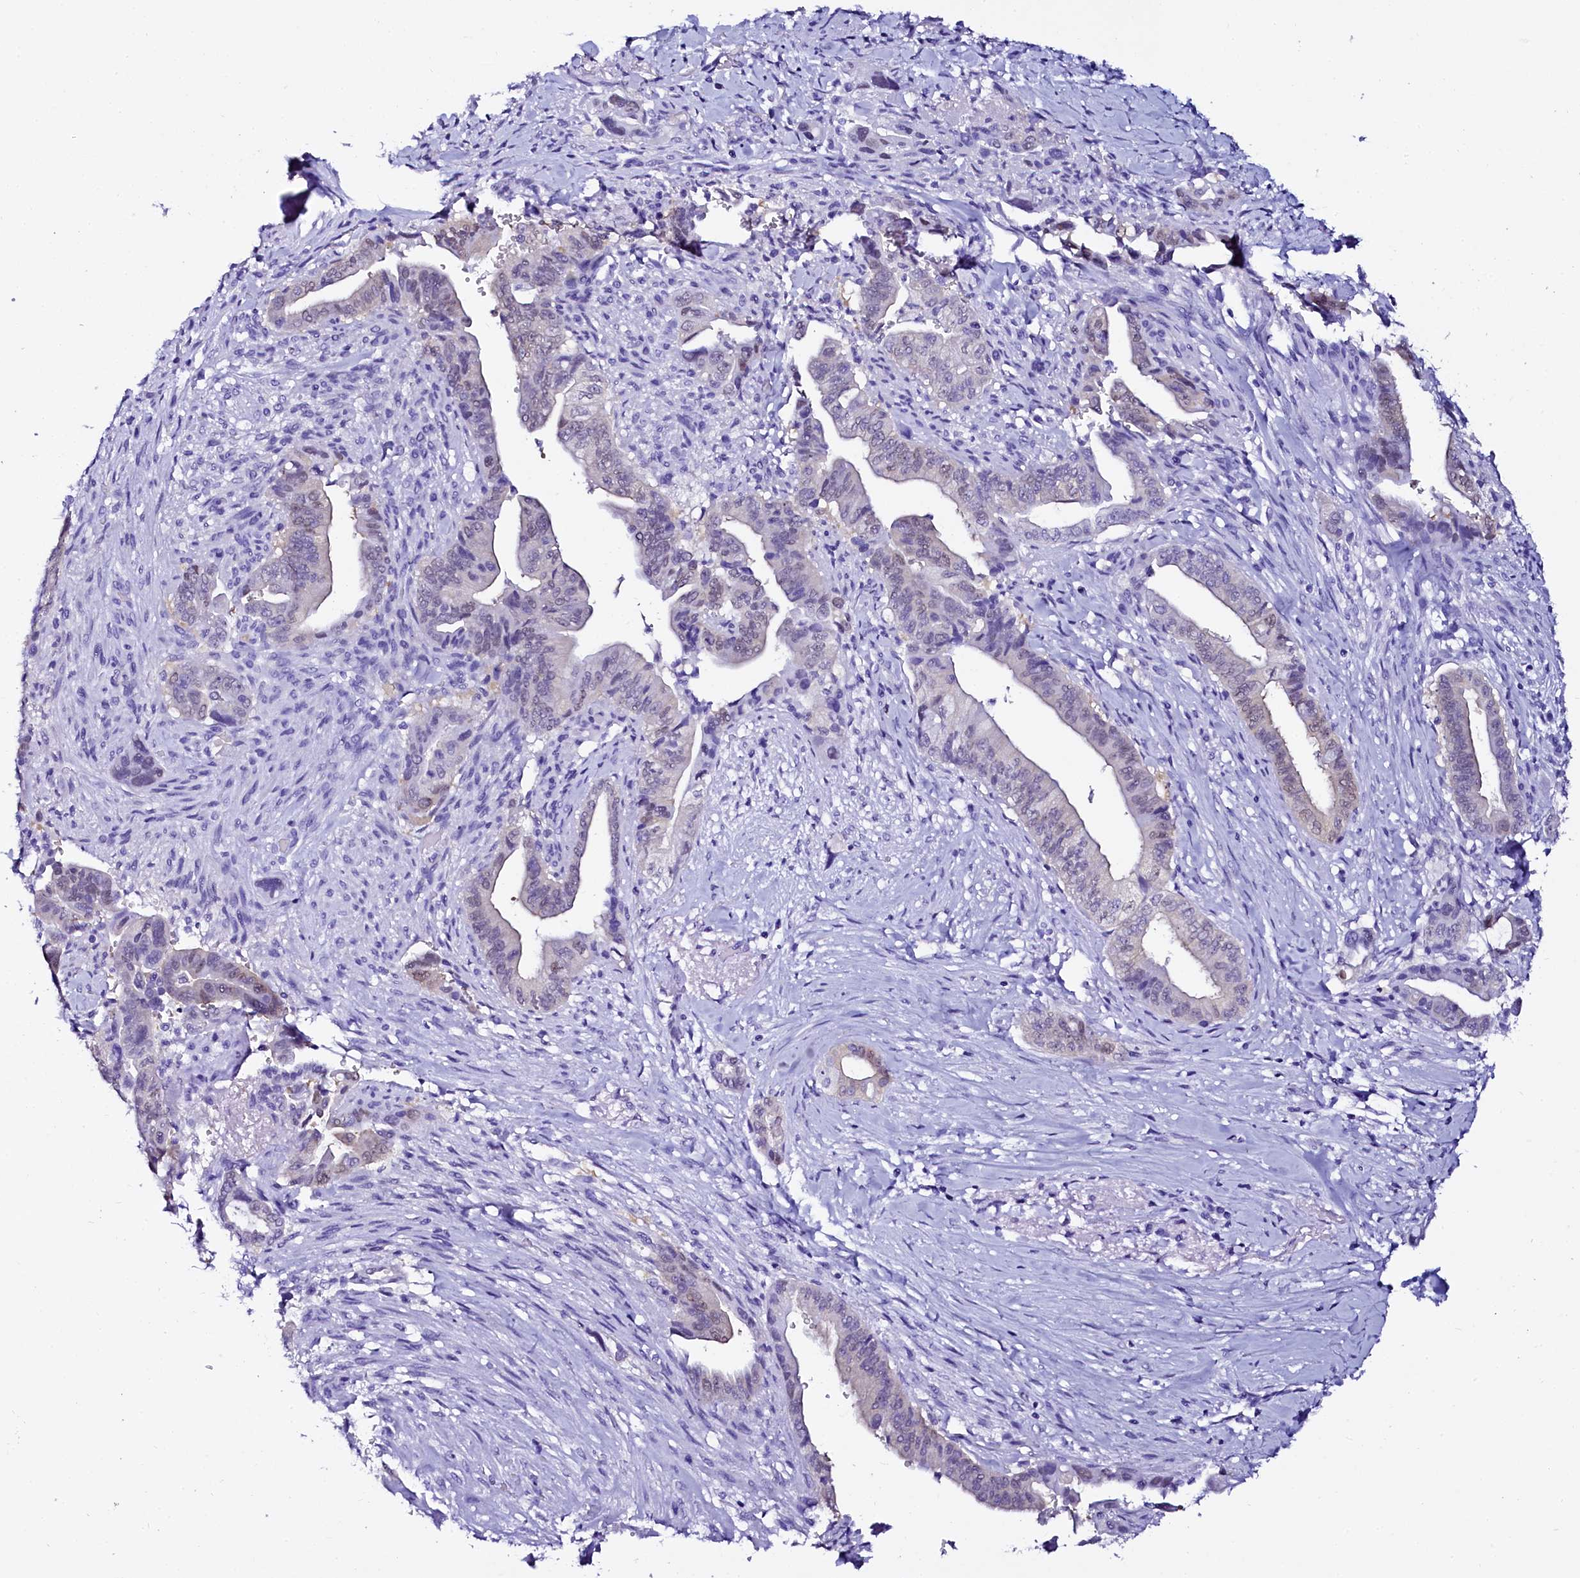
{"staining": {"intensity": "negative", "quantity": "none", "location": "none"}, "tissue": "pancreatic cancer", "cell_type": "Tumor cells", "image_type": "cancer", "snomed": [{"axis": "morphology", "description": "Adenocarcinoma, NOS"}, {"axis": "topography", "description": "Pancreas"}], "caption": "An image of human adenocarcinoma (pancreatic) is negative for staining in tumor cells.", "gene": "SORD", "patient": {"sex": "male", "age": 70}}